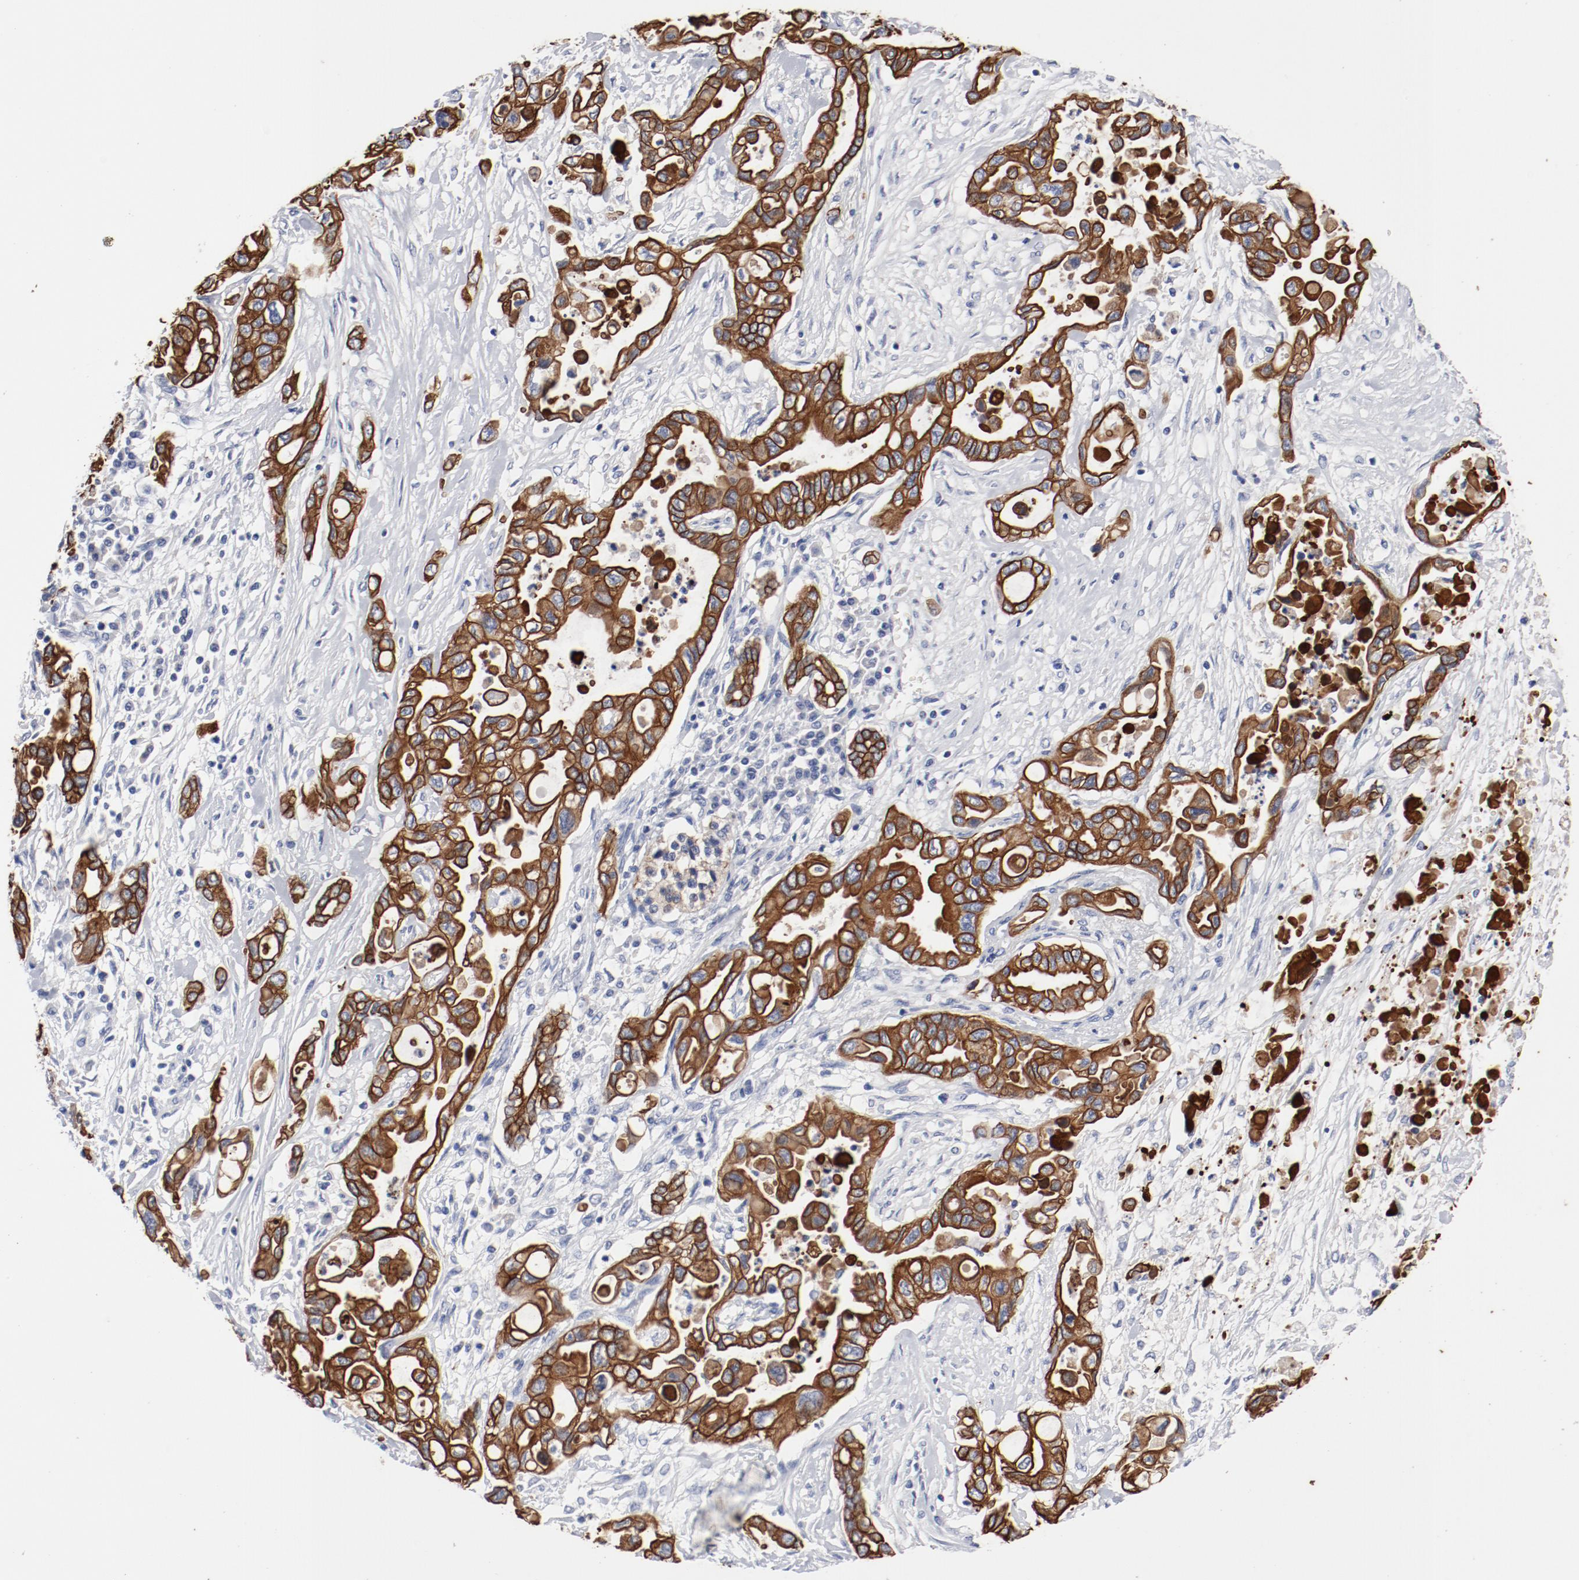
{"staining": {"intensity": "strong", "quantity": ">75%", "location": "cytoplasmic/membranous"}, "tissue": "pancreatic cancer", "cell_type": "Tumor cells", "image_type": "cancer", "snomed": [{"axis": "morphology", "description": "Adenocarcinoma, NOS"}, {"axis": "topography", "description": "Pancreas"}], "caption": "Protein analysis of adenocarcinoma (pancreatic) tissue reveals strong cytoplasmic/membranous positivity in approximately >75% of tumor cells.", "gene": "TSPAN6", "patient": {"sex": "female", "age": 57}}